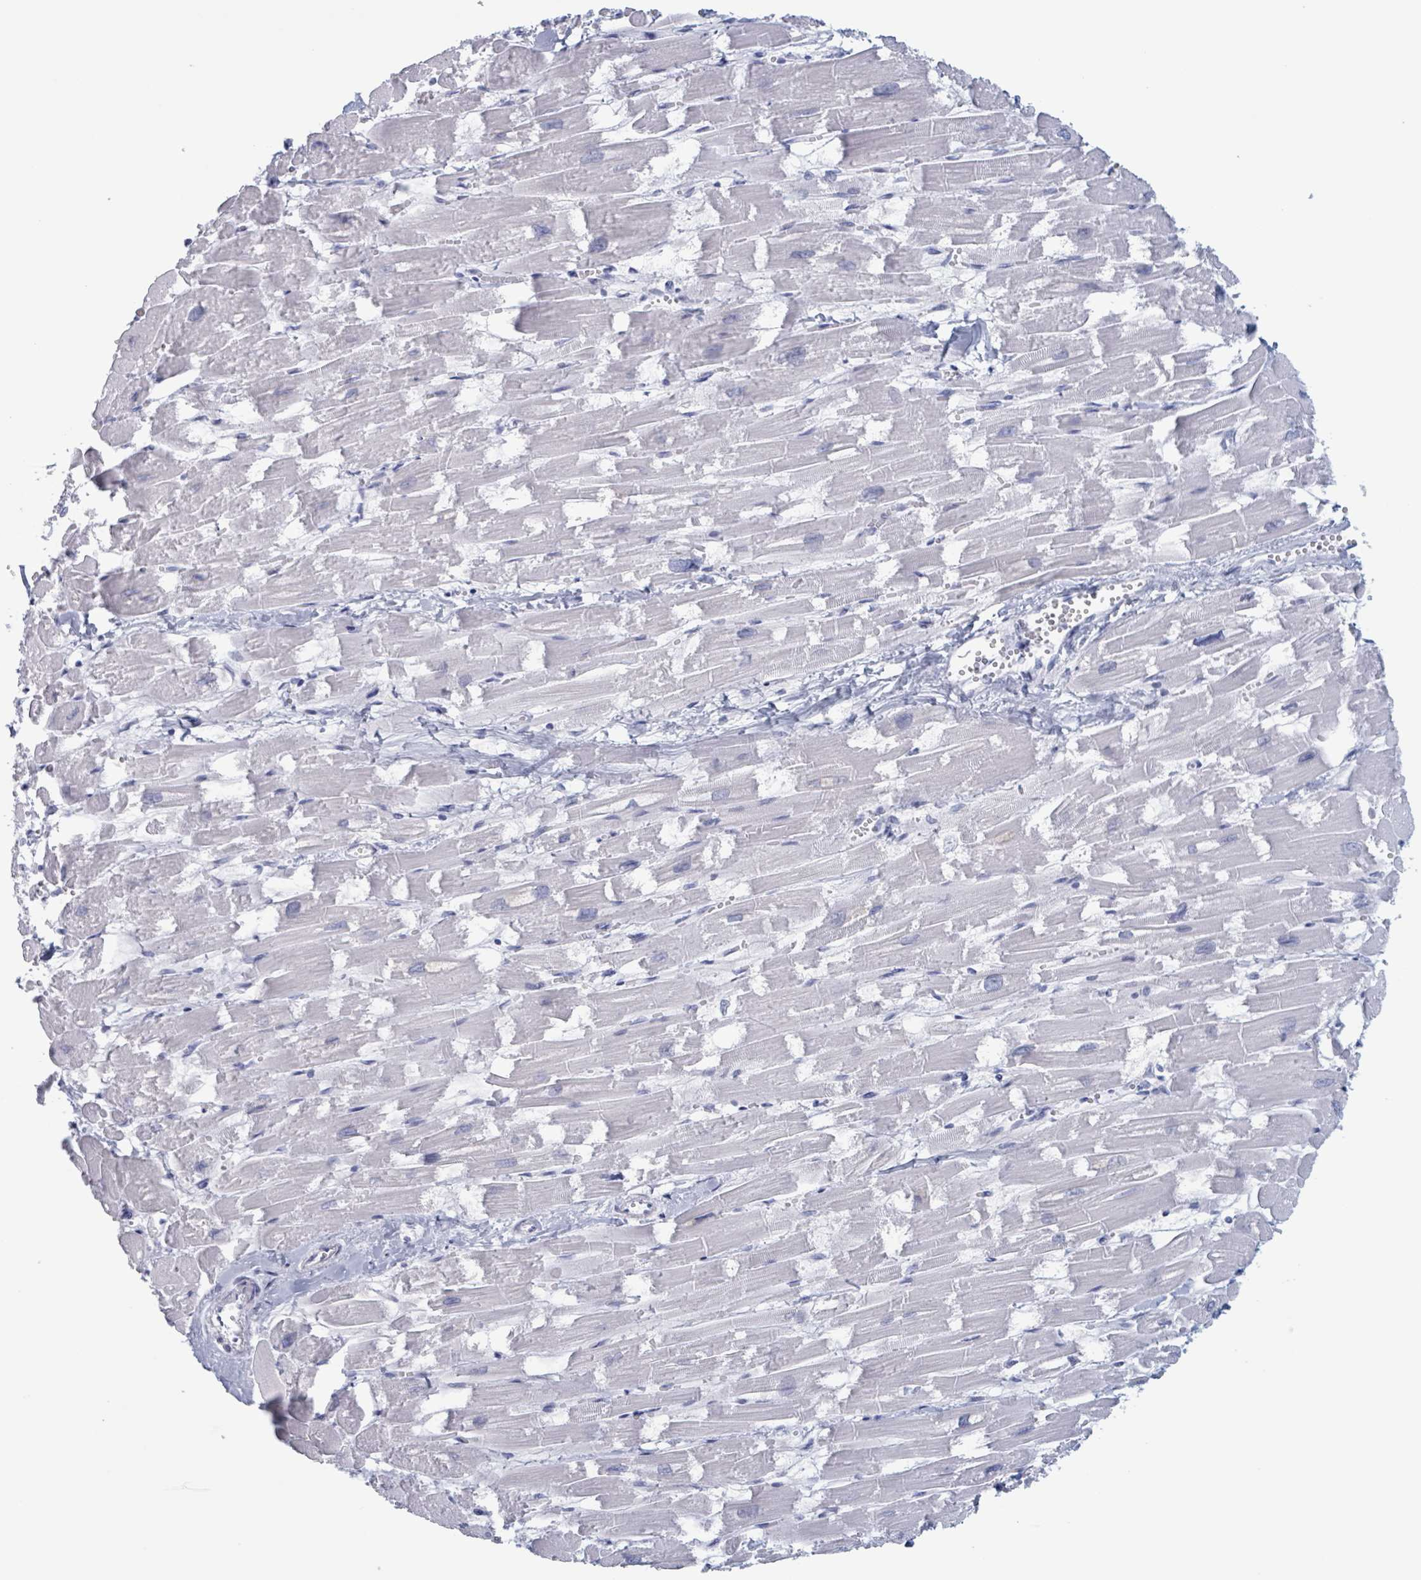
{"staining": {"intensity": "negative", "quantity": "none", "location": "none"}, "tissue": "heart muscle", "cell_type": "Cardiomyocytes", "image_type": "normal", "snomed": [{"axis": "morphology", "description": "Normal tissue, NOS"}, {"axis": "topography", "description": "Heart"}], "caption": "A histopathology image of human heart muscle is negative for staining in cardiomyocytes.", "gene": "KLK4", "patient": {"sex": "male", "age": 54}}